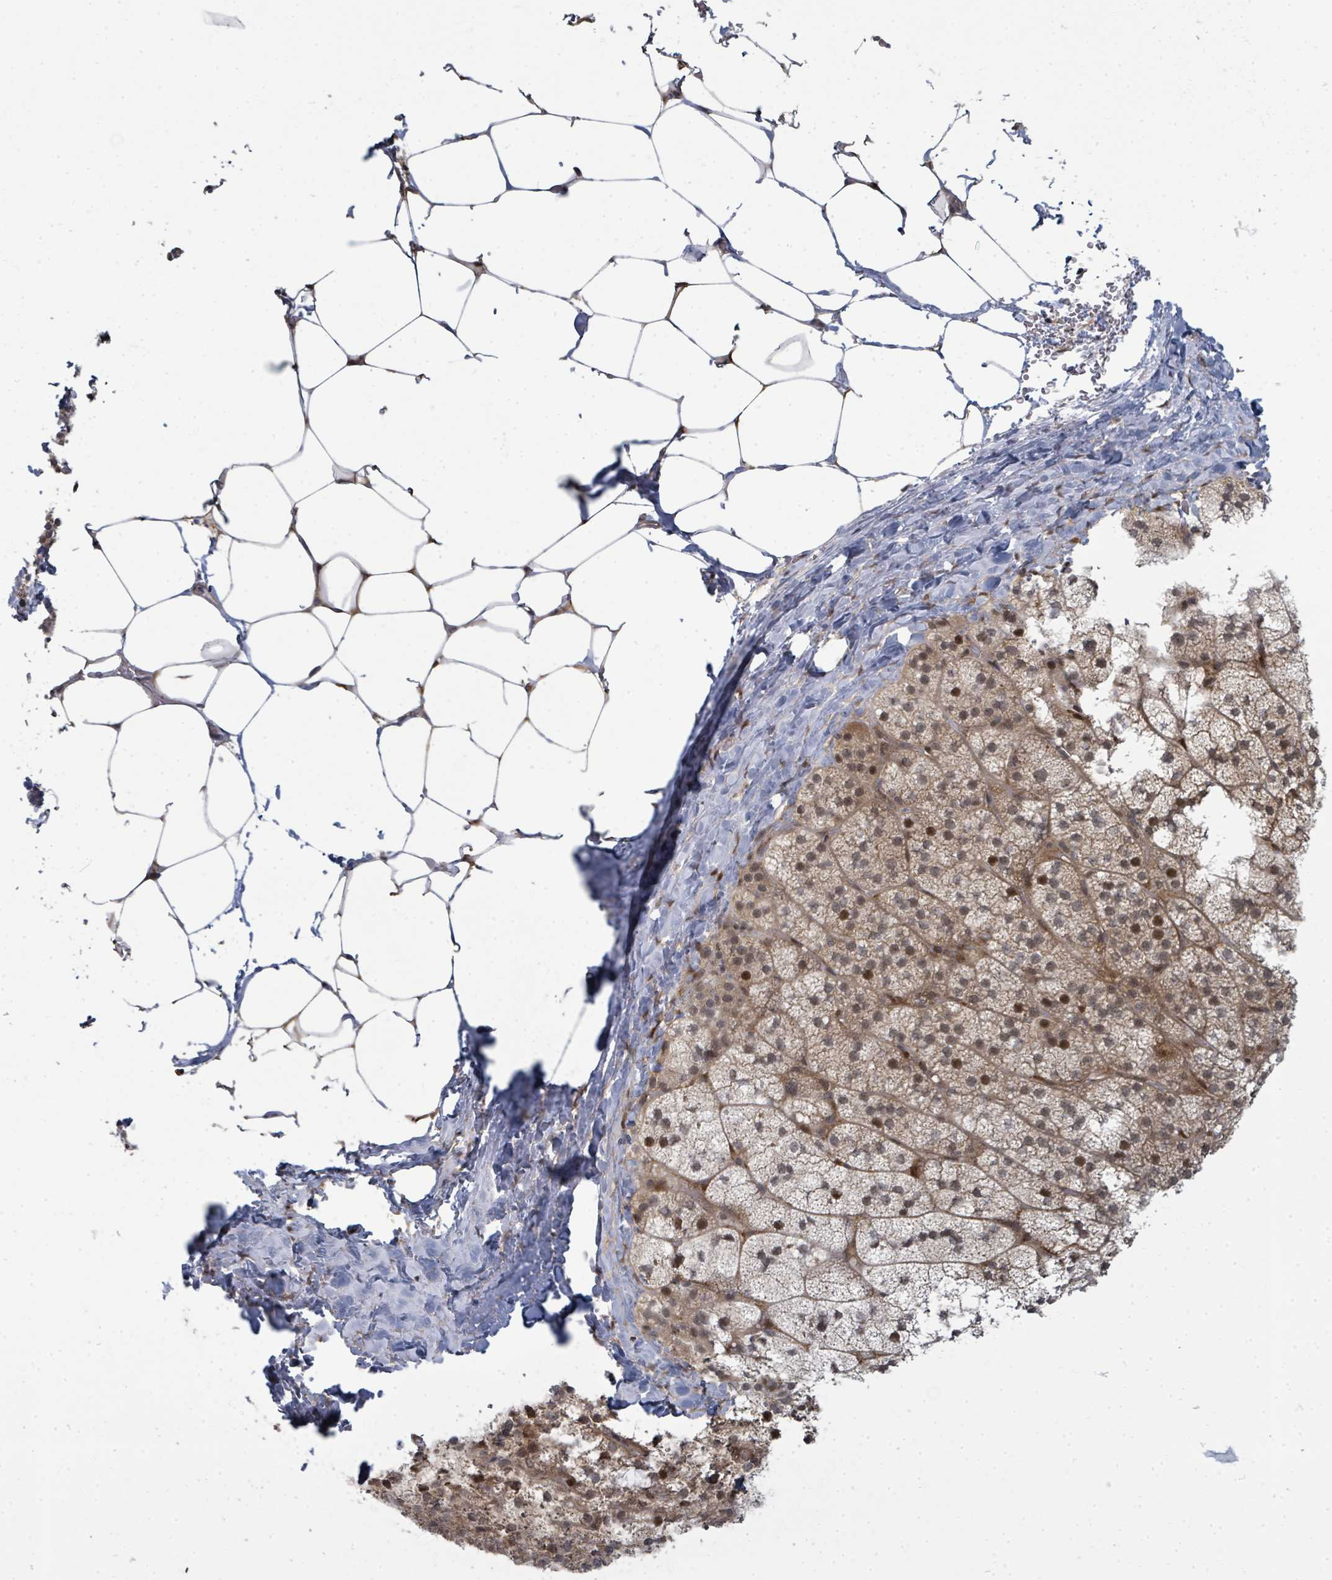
{"staining": {"intensity": "moderate", "quantity": "25%-75%", "location": "cytoplasmic/membranous,nuclear"}, "tissue": "adrenal gland", "cell_type": "Glandular cells", "image_type": "normal", "snomed": [{"axis": "morphology", "description": "Normal tissue, NOS"}, {"axis": "topography", "description": "Adrenal gland"}], "caption": "Glandular cells reveal moderate cytoplasmic/membranous,nuclear positivity in about 25%-75% of cells in benign adrenal gland. (DAB IHC, brown staining for protein, blue staining for nuclei).", "gene": "PSMG2", "patient": {"sex": "female", "age": 58}}